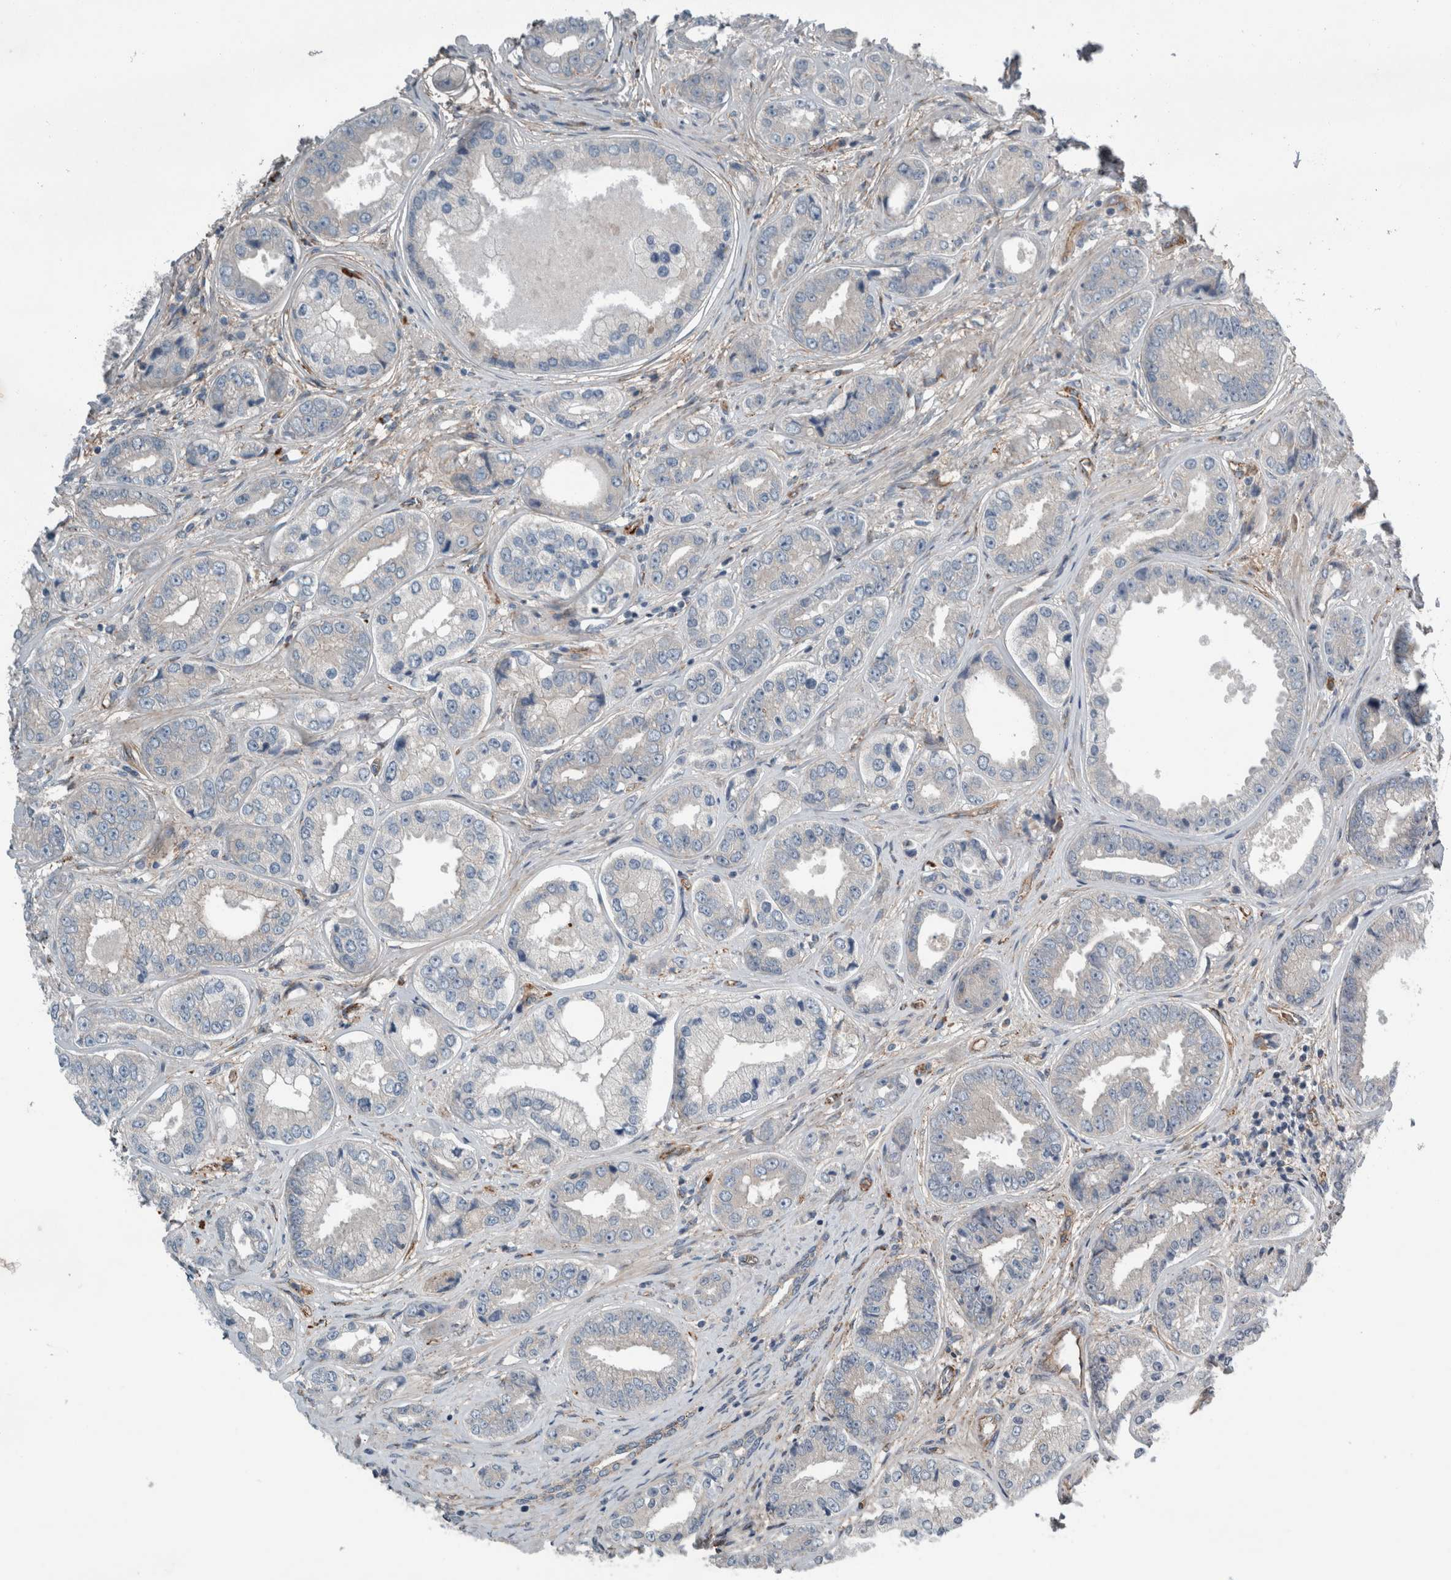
{"staining": {"intensity": "negative", "quantity": "none", "location": "none"}, "tissue": "prostate cancer", "cell_type": "Tumor cells", "image_type": "cancer", "snomed": [{"axis": "morphology", "description": "Adenocarcinoma, High grade"}, {"axis": "topography", "description": "Prostate"}], "caption": "Immunohistochemistry photomicrograph of prostate high-grade adenocarcinoma stained for a protein (brown), which displays no positivity in tumor cells.", "gene": "GLT8D2", "patient": {"sex": "male", "age": 61}}